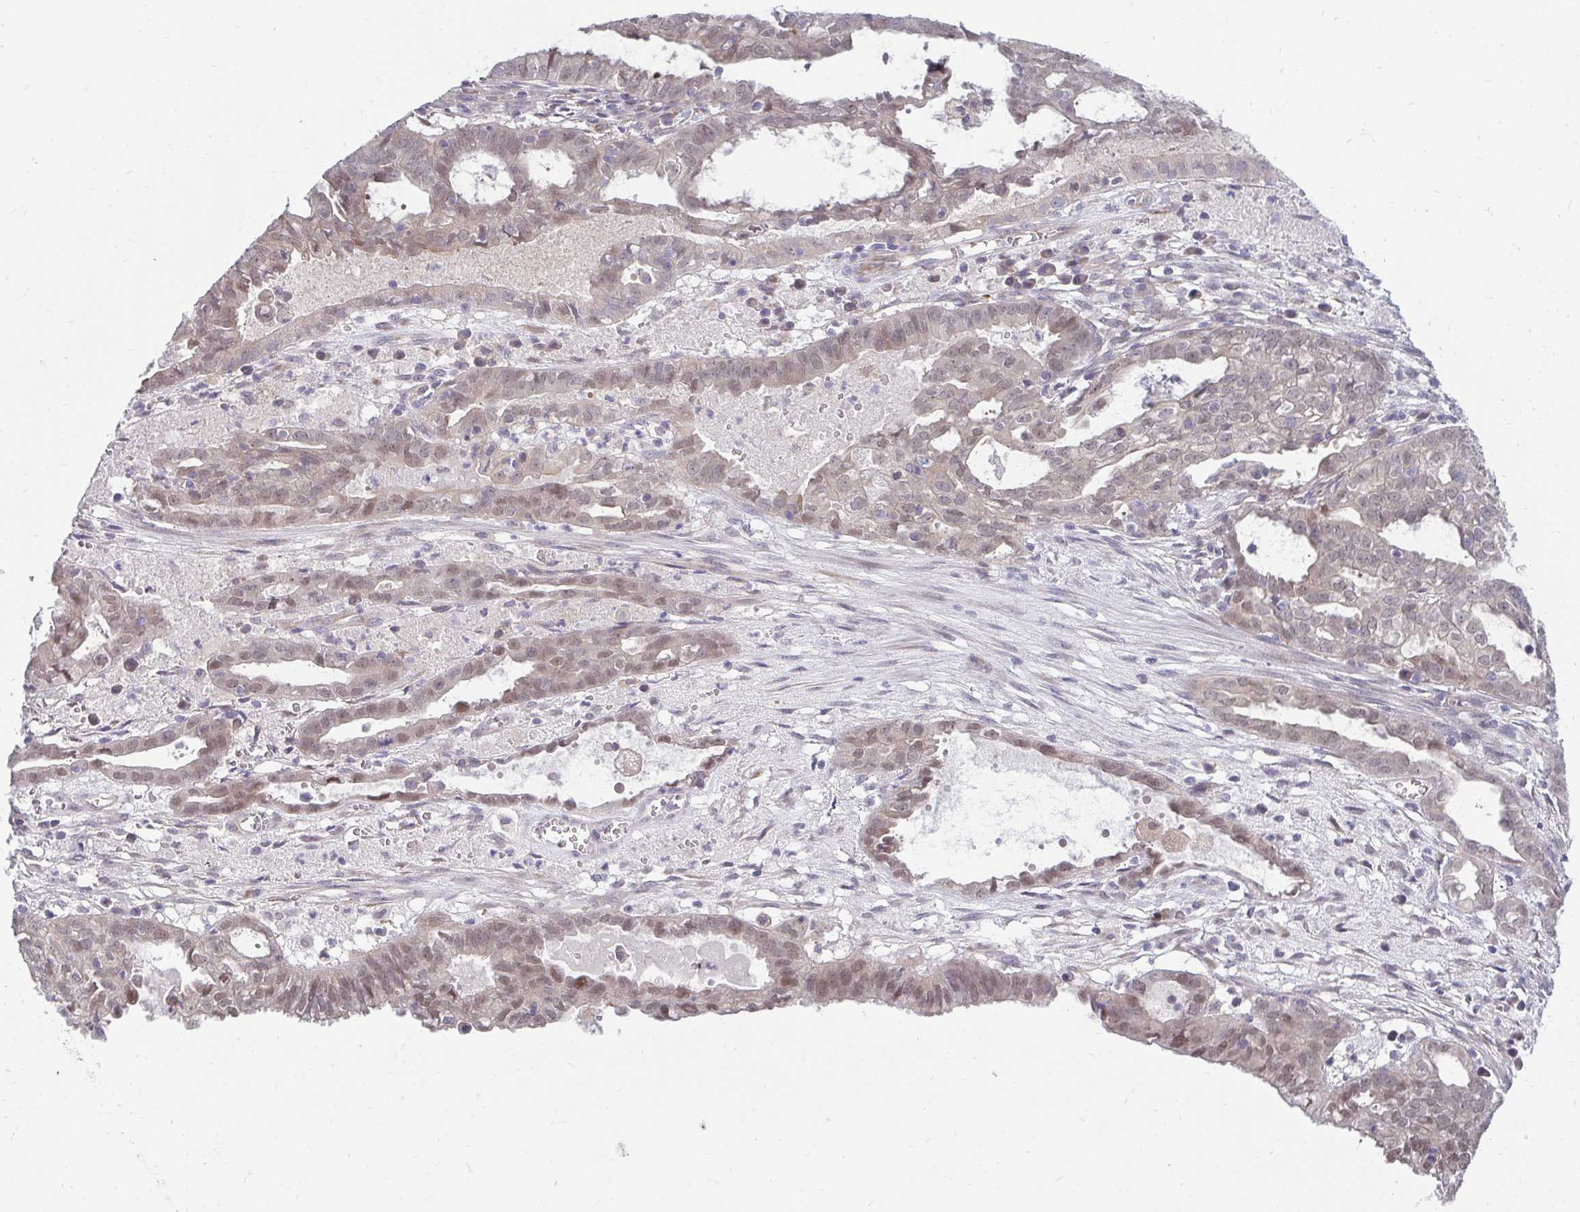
{"staining": {"intensity": "weak", "quantity": "25%-75%", "location": "nuclear"}, "tissue": "ovarian cancer", "cell_type": "Tumor cells", "image_type": "cancer", "snomed": [{"axis": "morphology", "description": "Carcinoma, endometroid"}, {"axis": "topography", "description": "Ovary"}], "caption": "There is low levels of weak nuclear positivity in tumor cells of ovarian endometroid carcinoma, as demonstrated by immunohistochemical staining (brown color).", "gene": "MROH8", "patient": {"sex": "female", "age": 64}}